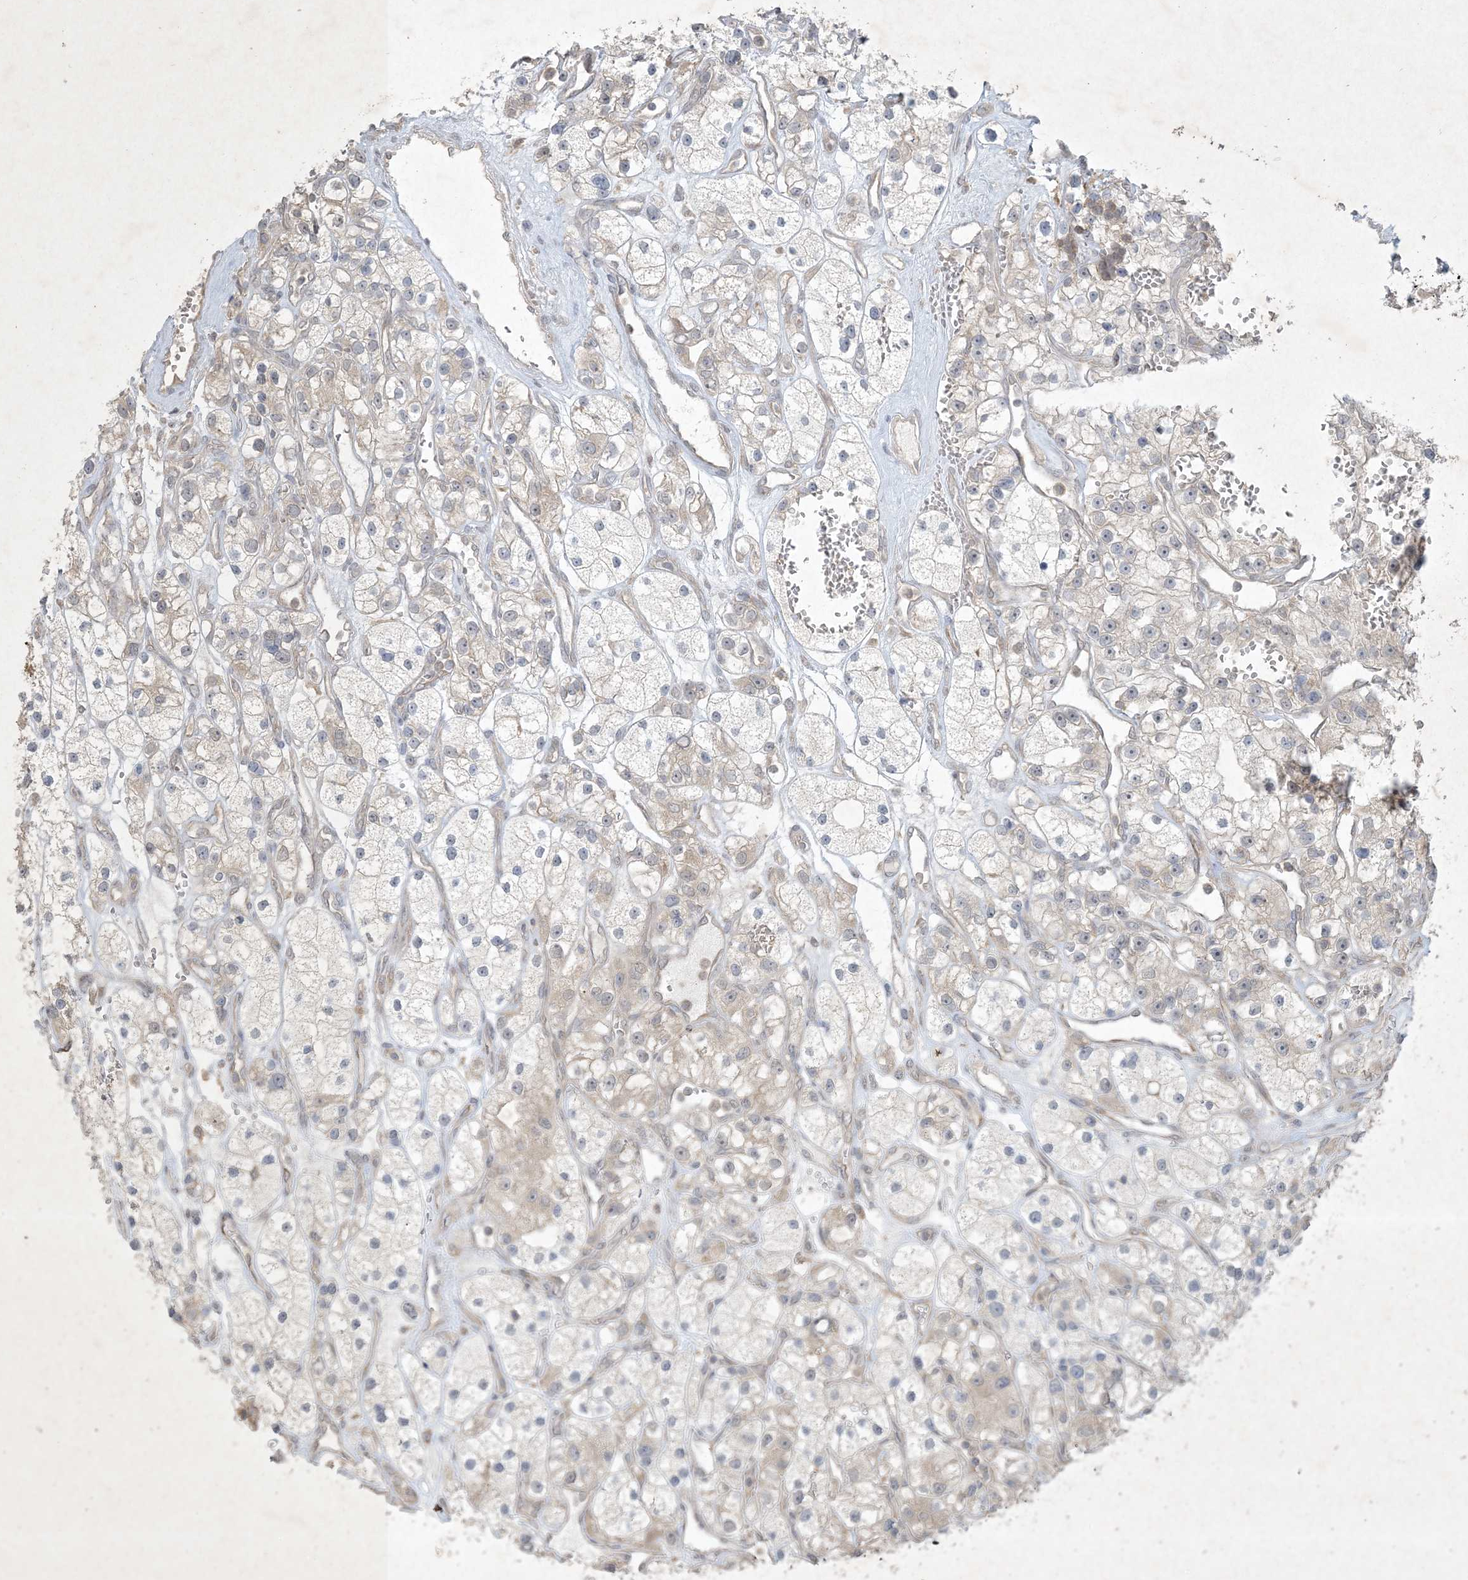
{"staining": {"intensity": "weak", "quantity": "<25%", "location": "cytoplasmic/membranous"}, "tissue": "renal cancer", "cell_type": "Tumor cells", "image_type": "cancer", "snomed": [{"axis": "morphology", "description": "Adenocarcinoma, NOS"}, {"axis": "topography", "description": "Kidney"}], "caption": "This is a micrograph of immunohistochemistry (IHC) staining of renal adenocarcinoma, which shows no expression in tumor cells. The staining is performed using DAB (3,3'-diaminobenzidine) brown chromogen with nuclei counter-stained in using hematoxylin.", "gene": "NRBP2", "patient": {"sex": "female", "age": 57}}